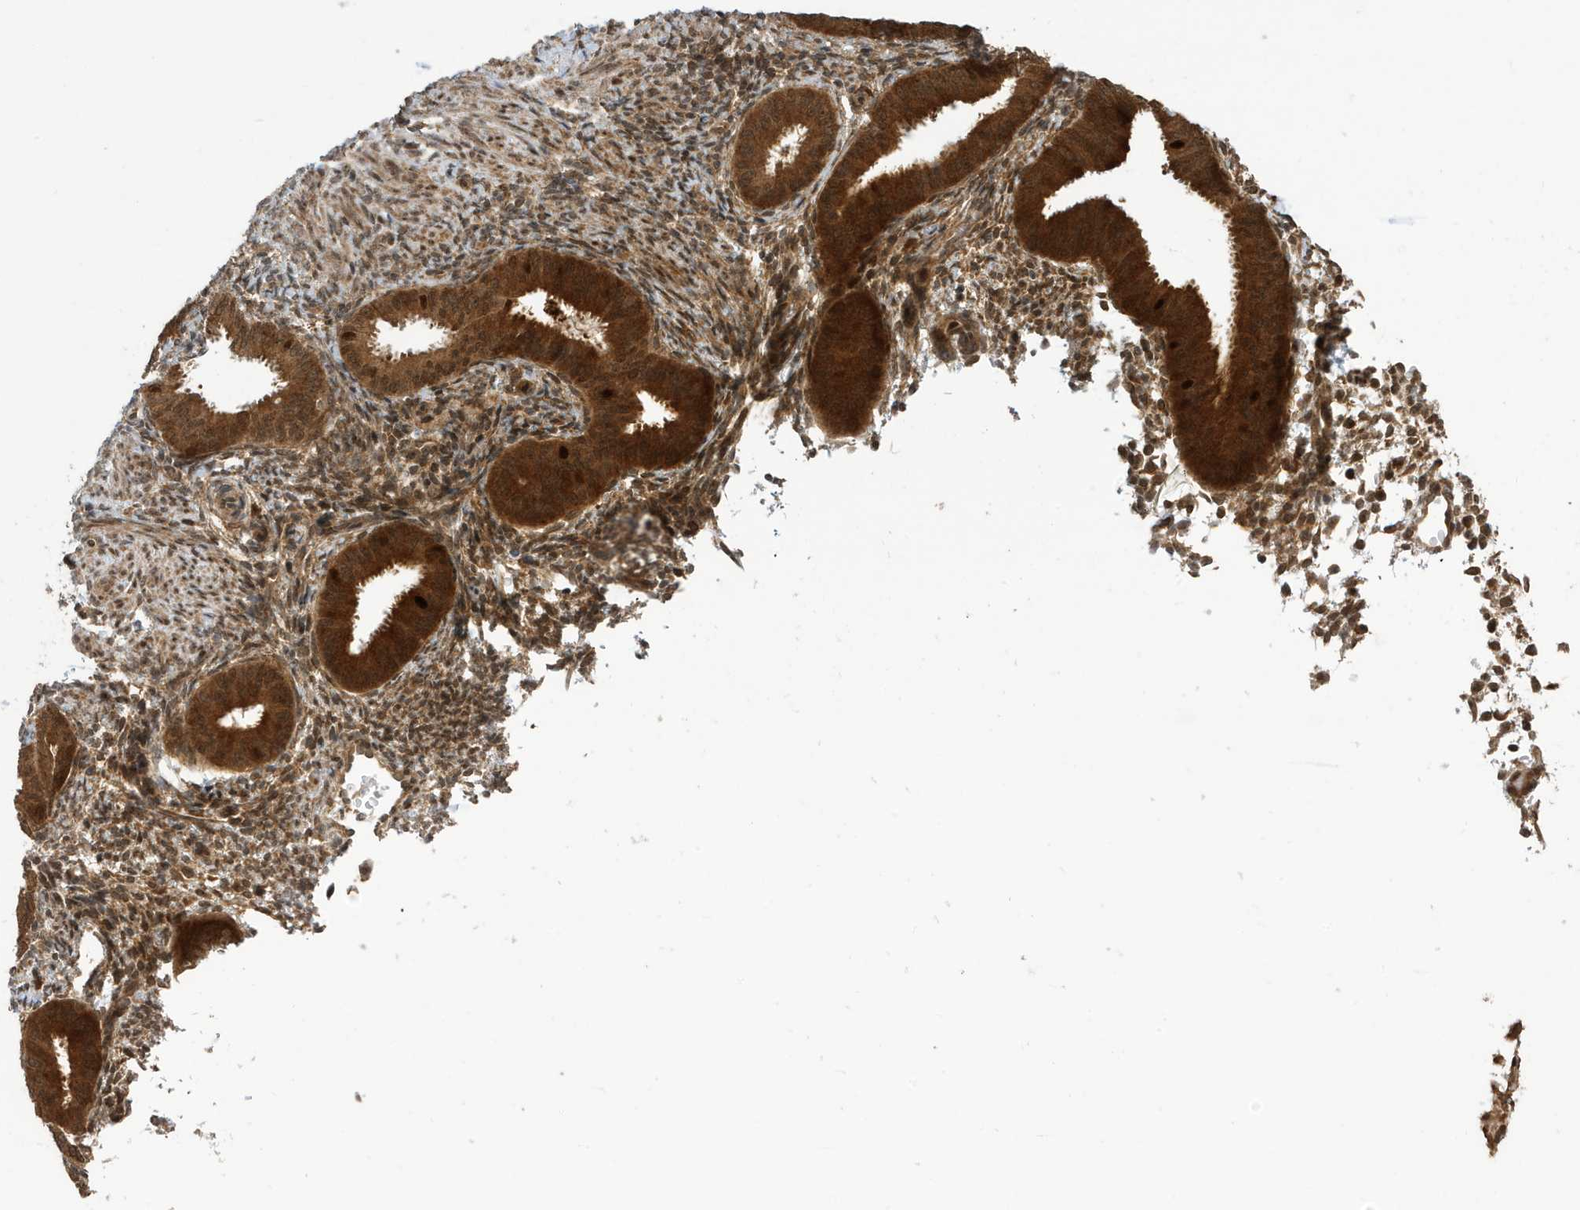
{"staining": {"intensity": "moderate", "quantity": "<25%", "location": "cytoplasmic/membranous,nuclear"}, "tissue": "endometrium", "cell_type": "Cells in endometrial stroma", "image_type": "normal", "snomed": [{"axis": "morphology", "description": "Normal tissue, NOS"}, {"axis": "topography", "description": "Uterus"}, {"axis": "topography", "description": "Endometrium"}], "caption": "DAB immunohistochemical staining of normal endometrium demonstrates moderate cytoplasmic/membranous,nuclear protein positivity in about <25% of cells in endometrial stroma. The protein of interest is shown in brown color, while the nuclei are stained blue.", "gene": "UBQLN1", "patient": {"sex": "female", "age": 48}}